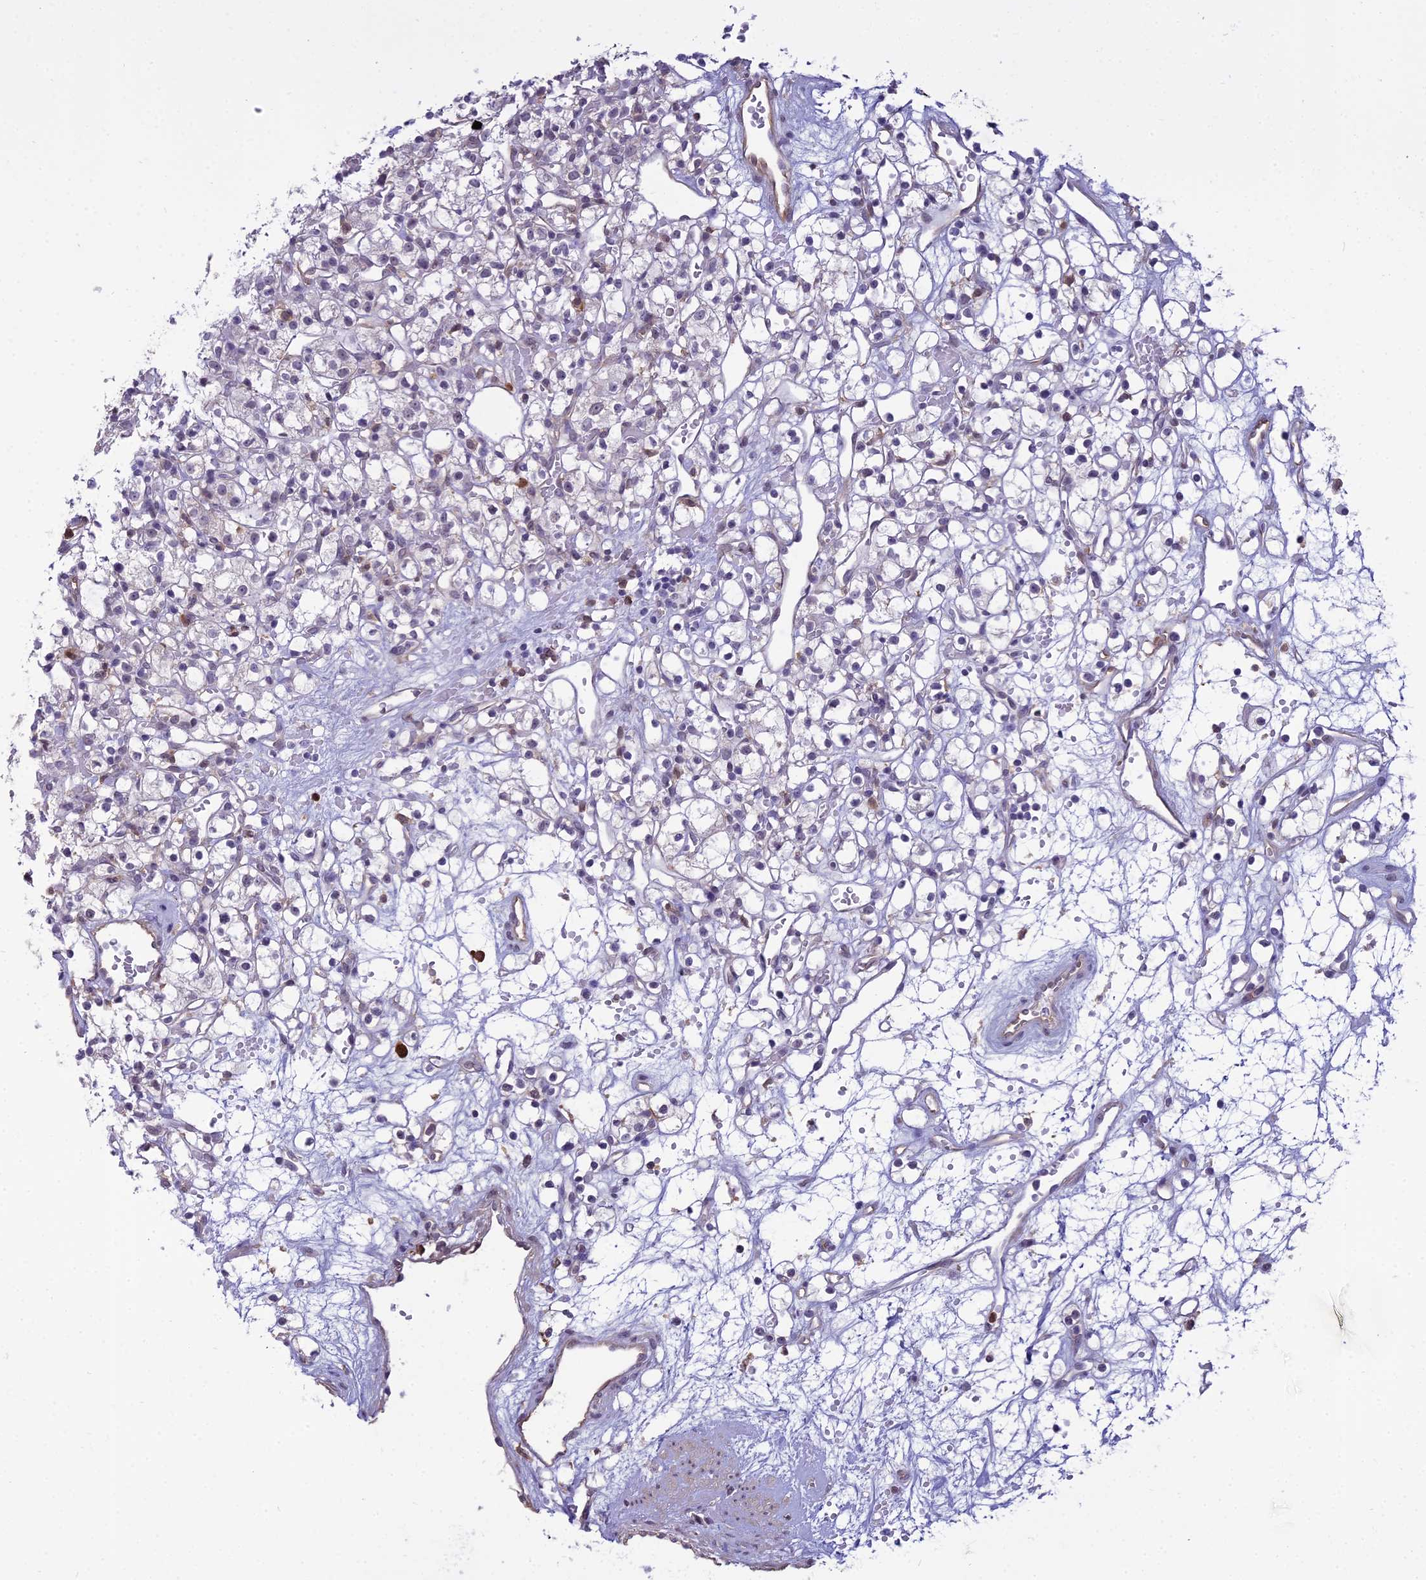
{"staining": {"intensity": "negative", "quantity": "none", "location": "none"}, "tissue": "renal cancer", "cell_type": "Tumor cells", "image_type": "cancer", "snomed": [{"axis": "morphology", "description": "Adenocarcinoma, NOS"}, {"axis": "topography", "description": "Kidney"}], "caption": "Tumor cells show no significant protein staining in renal adenocarcinoma.", "gene": "BLNK", "patient": {"sex": "female", "age": 59}}